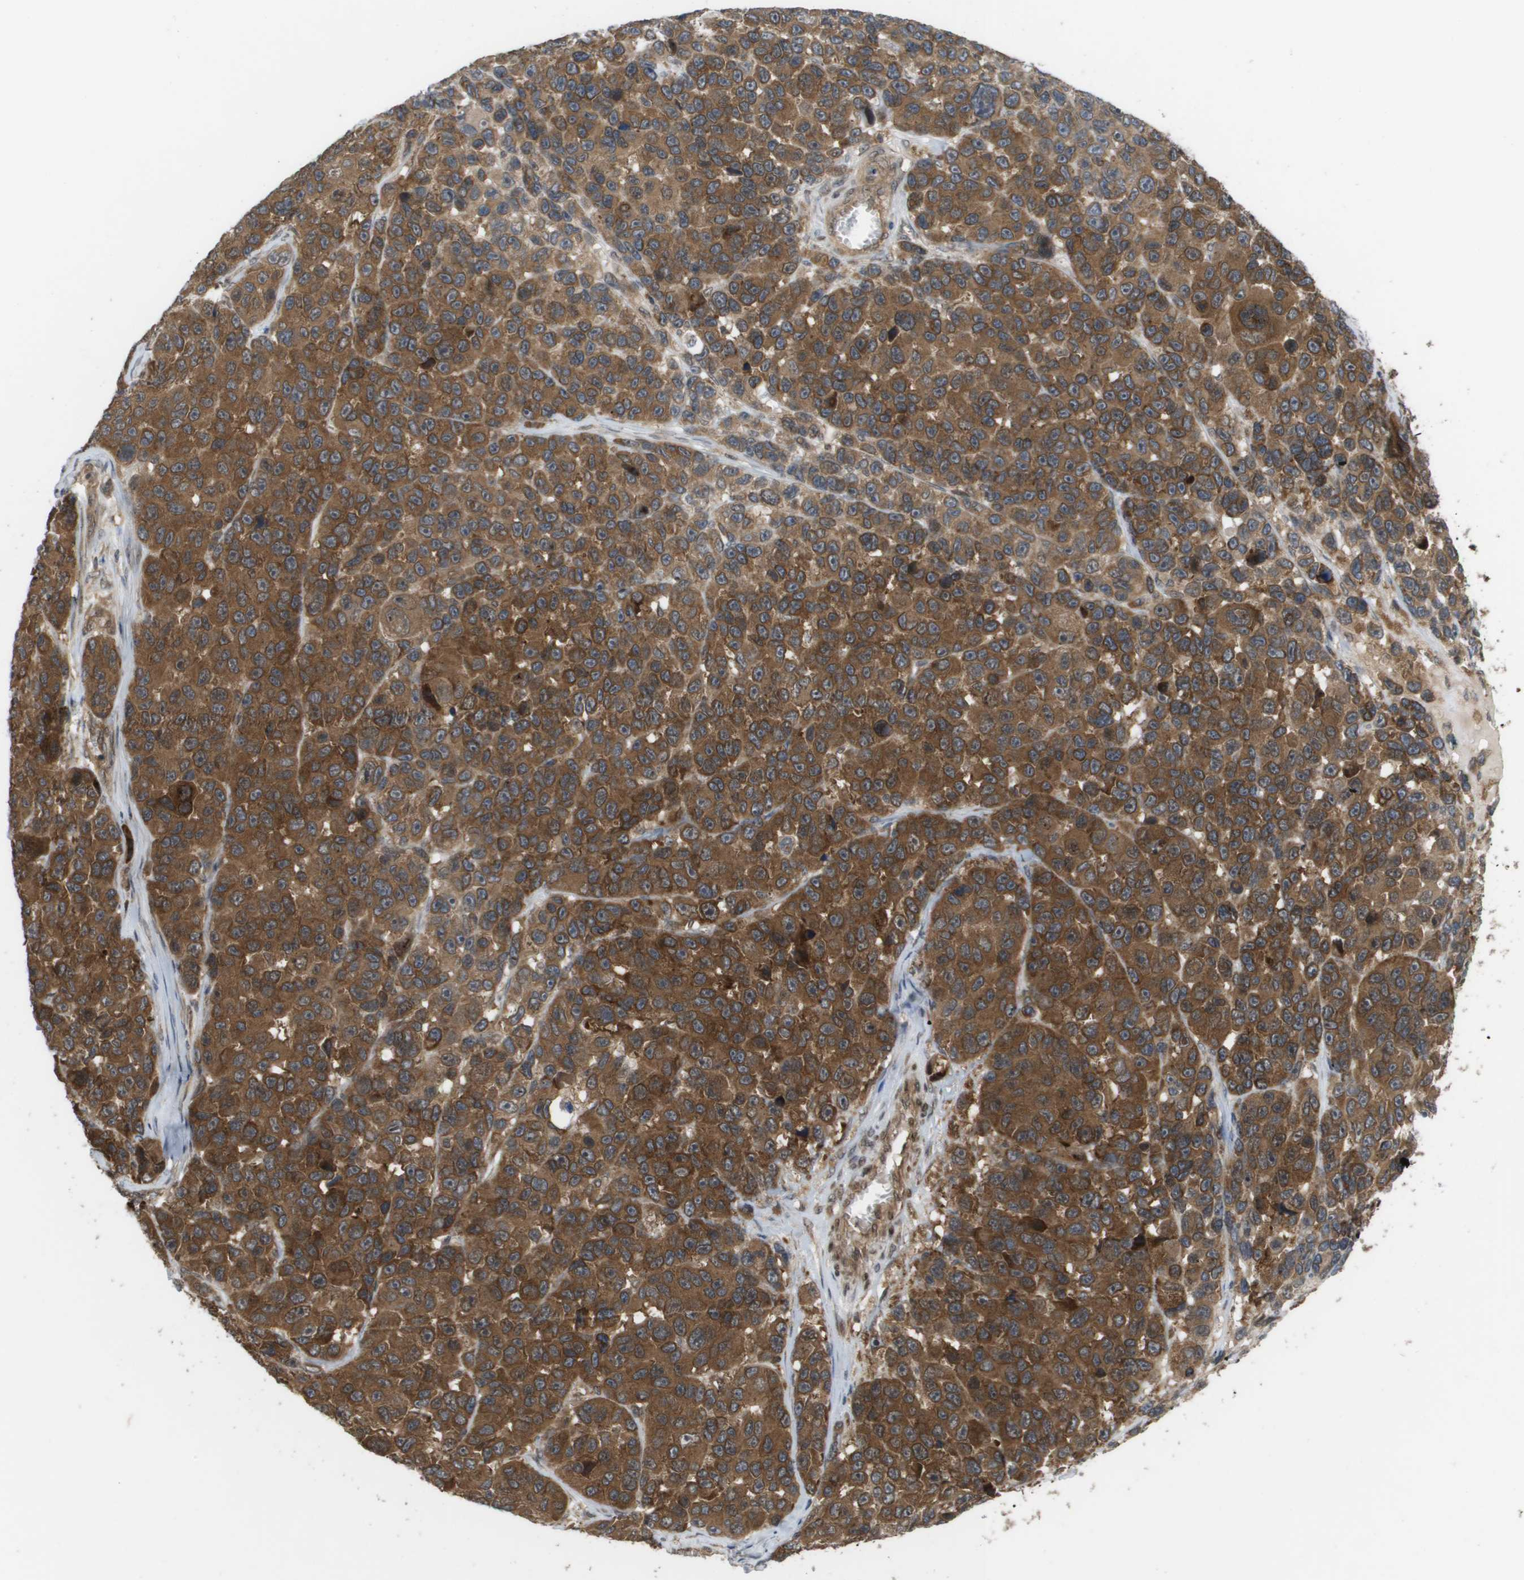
{"staining": {"intensity": "moderate", "quantity": ">75%", "location": "cytoplasmic/membranous"}, "tissue": "melanoma", "cell_type": "Tumor cells", "image_type": "cancer", "snomed": [{"axis": "morphology", "description": "Malignant melanoma, NOS"}, {"axis": "topography", "description": "Skin"}], "caption": "Immunohistochemical staining of malignant melanoma displays medium levels of moderate cytoplasmic/membranous protein staining in approximately >75% of tumor cells.", "gene": "CTPS2", "patient": {"sex": "male", "age": 53}}